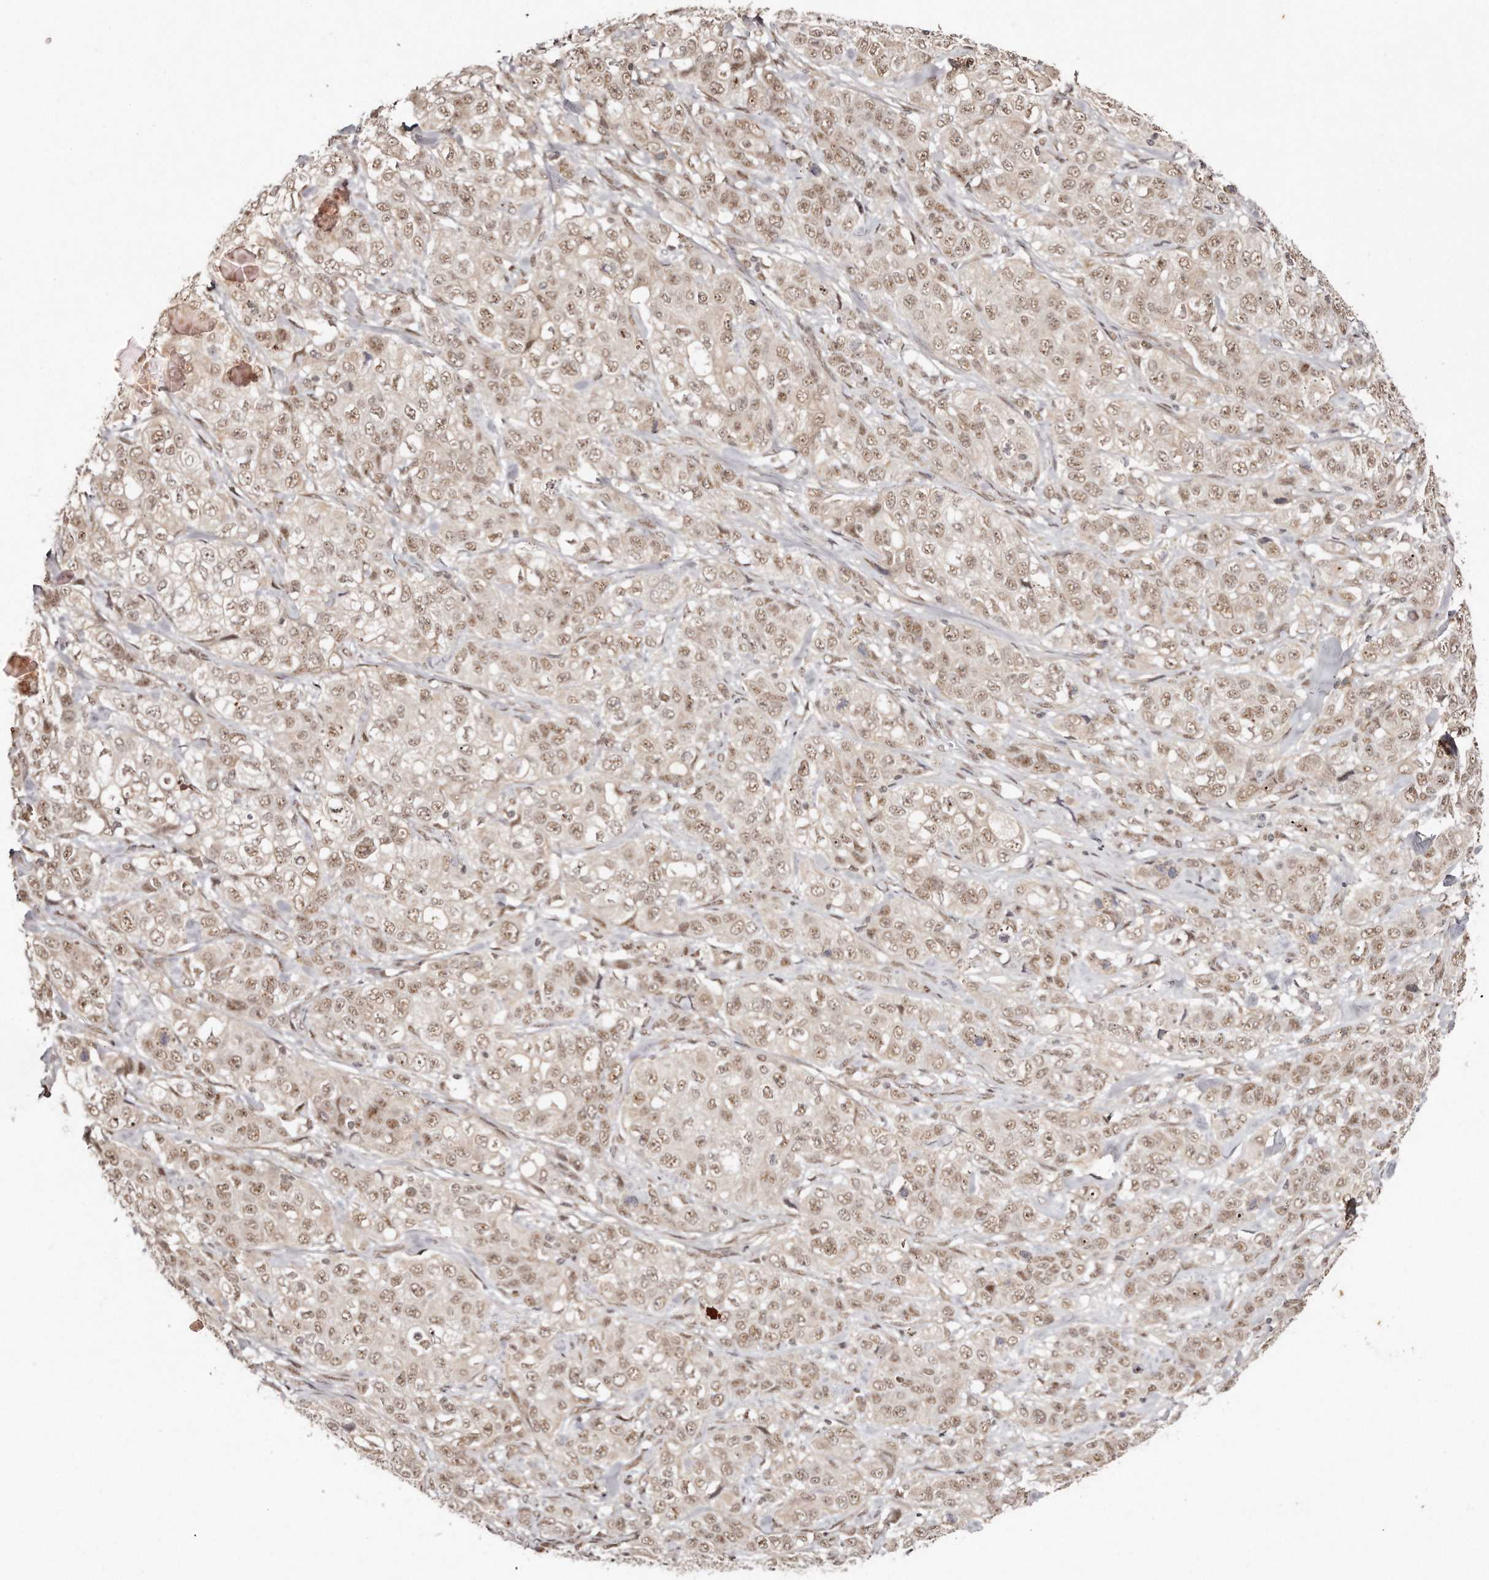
{"staining": {"intensity": "weak", "quantity": ">75%", "location": "cytoplasmic/membranous,nuclear"}, "tissue": "stomach cancer", "cell_type": "Tumor cells", "image_type": "cancer", "snomed": [{"axis": "morphology", "description": "Adenocarcinoma, NOS"}, {"axis": "topography", "description": "Stomach"}], "caption": "Stomach cancer (adenocarcinoma) stained with DAB IHC demonstrates low levels of weak cytoplasmic/membranous and nuclear expression in approximately >75% of tumor cells.", "gene": "SOX4", "patient": {"sex": "male", "age": 48}}